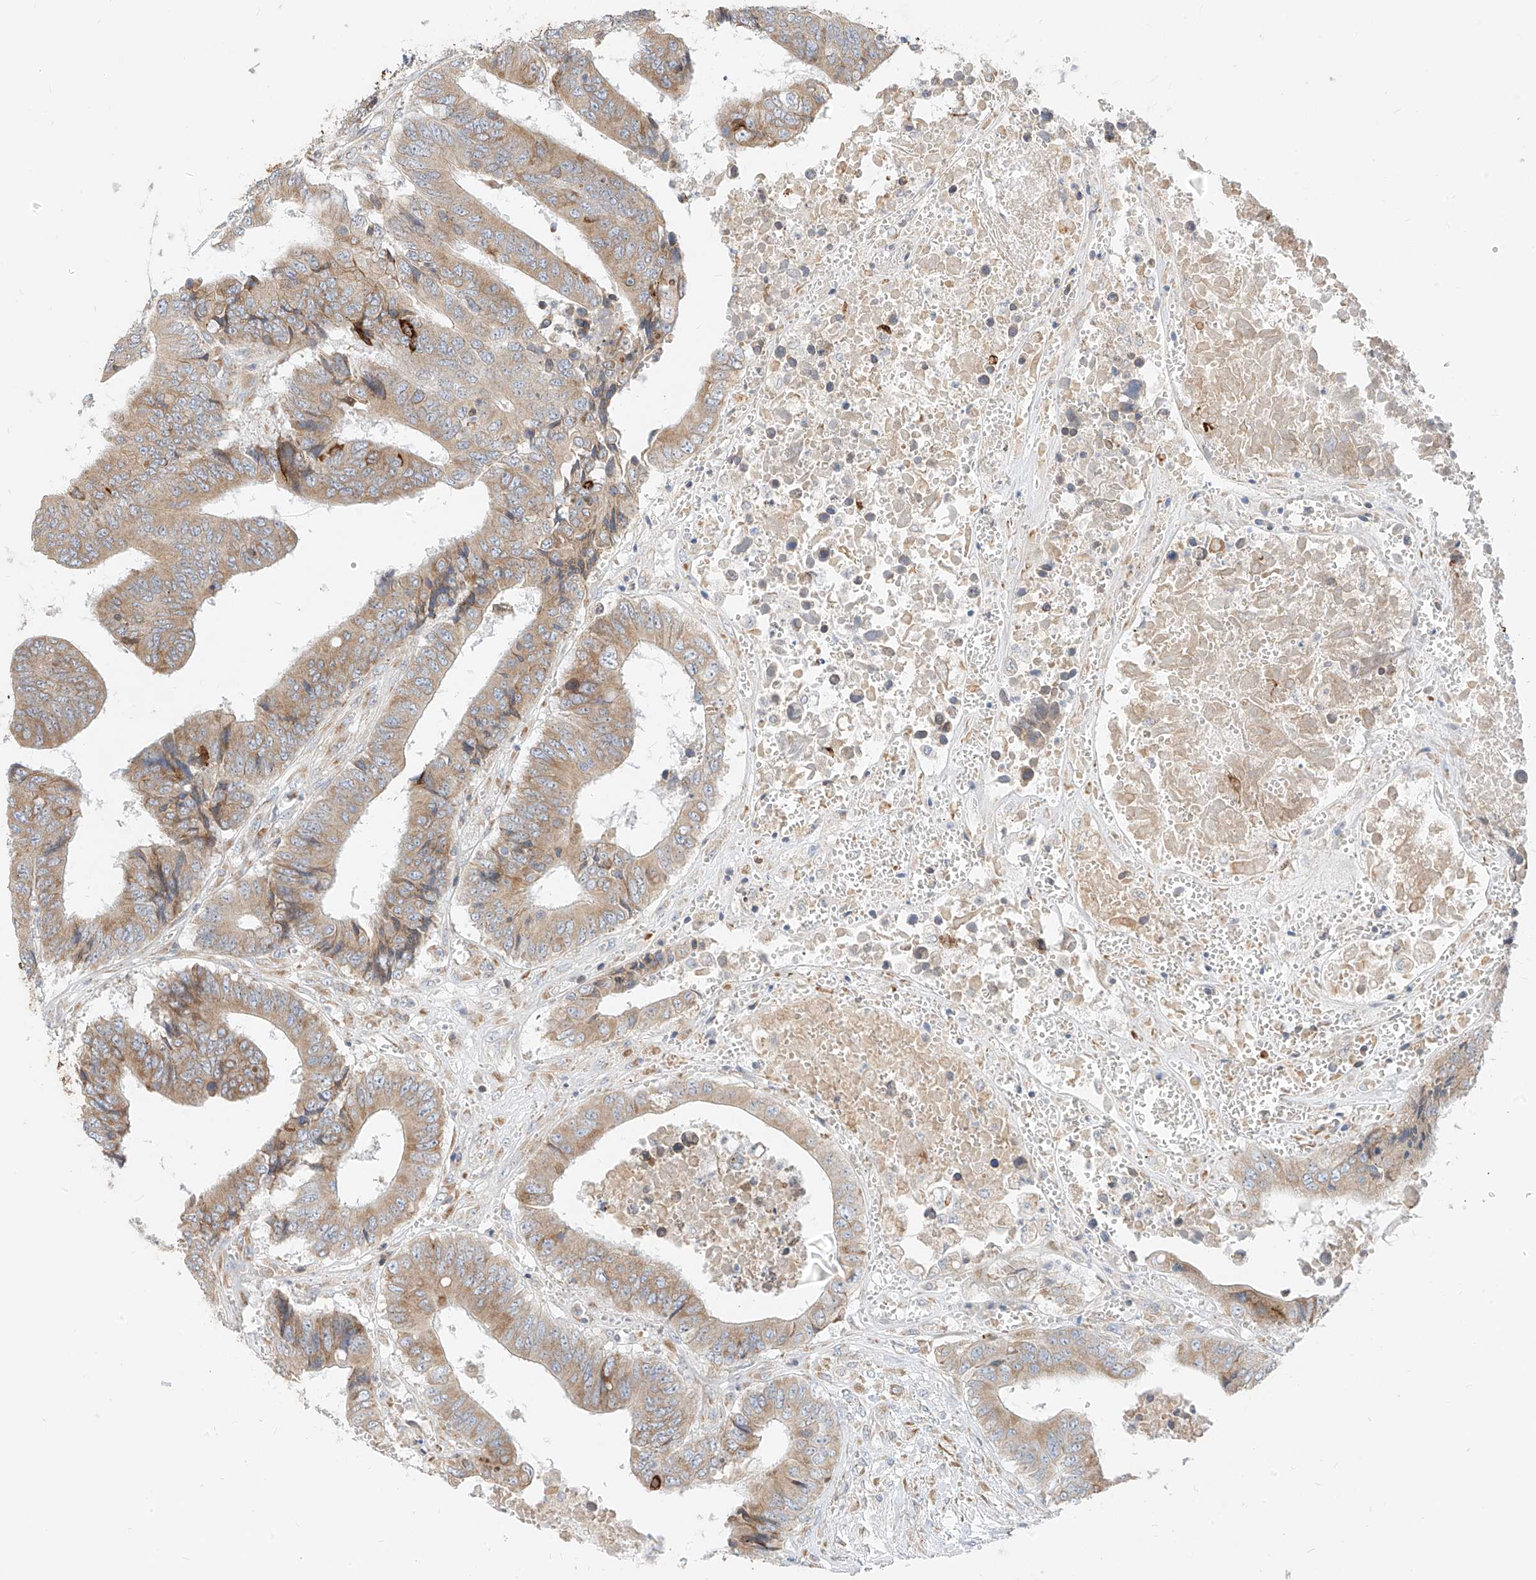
{"staining": {"intensity": "moderate", "quantity": "25%-75%", "location": "cytoplasmic/membranous"}, "tissue": "colorectal cancer", "cell_type": "Tumor cells", "image_type": "cancer", "snomed": [{"axis": "morphology", "description": "Adenocarcinoma, NOS"}, {"axis": "topography", "description": "Rectum"}], "caption": "Immunohistochemistry (IHC) image of neoplastic tissue: human colorectal cancer stained using IHC shows medium levels of moderate protein expression localized specifically in the cytoplasmic/membranous of tumor cells, appearing as a cytoplasmic/membranous brown color.", "gene": "STT3A", "patient": {"sex": "male", "age": 84}}